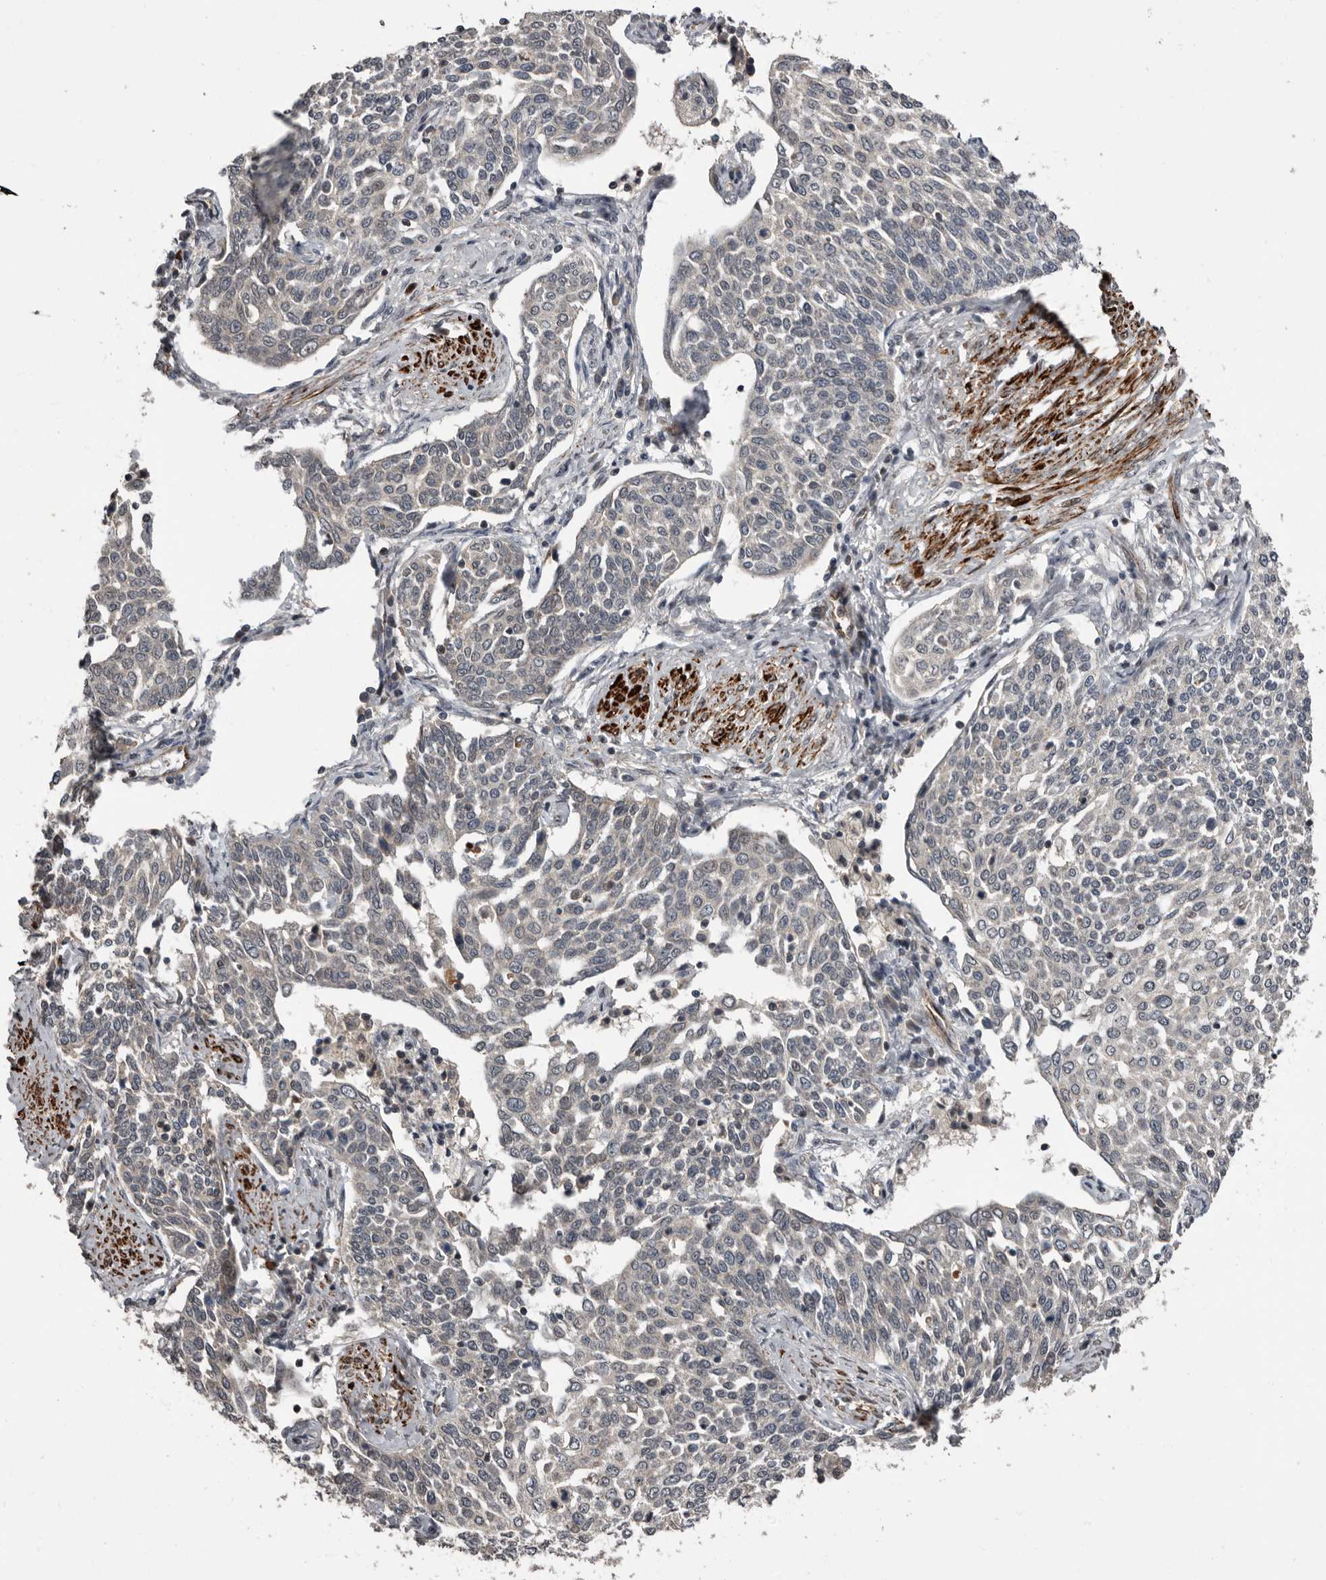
{"staining": {"intensity": "negative", "quantity": "none", "location": "none"}, "tissue": "cervical cancer", "cell_type": "Tumor cells", "image_type": "cancer", "snomed": [{"axis": "morphology", "description": "Squamous cell carcinoma, NOS"}, {"axis": "topography", "description": "Cervix"}], "caption": "Tumor cells show no significant protein staining in cervical cancer (squamous cell carcinoma).", "gene": "FGFR4", "patient": {"sex": "female", "age": 34}}